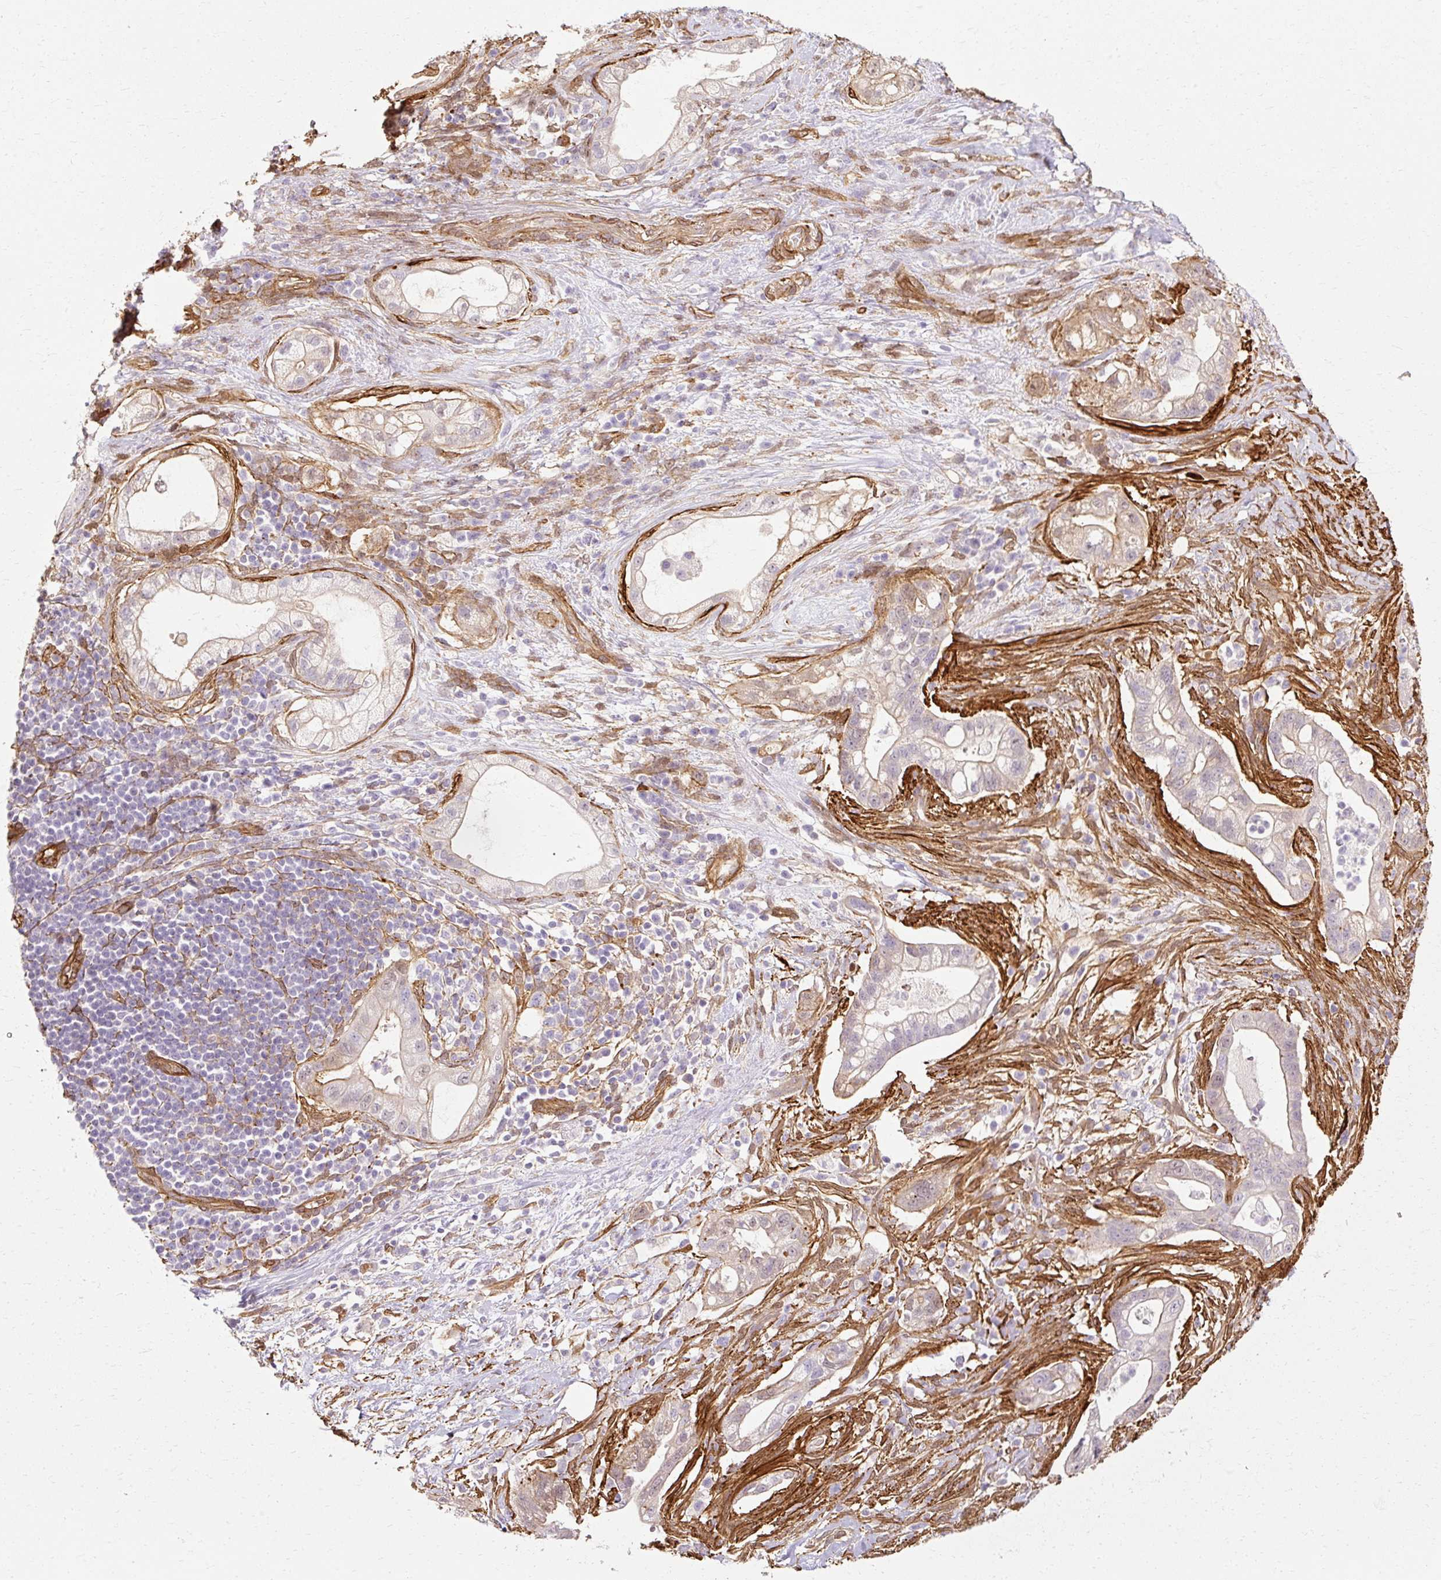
{"staining": {"intensity": "weak", "quantity": "25%-75%", "location": "cytoplasmic/membranous"}, "tissue": "pancreatic cancer", "cell_type": "Tumor cells", "image_type": "cancer", "snomed": [{"axis": "morphology", "description": "Adenocarcinoma, NOS"}, {"axis": "topography", "description": "Pancreas"}], "caption": "This is an image of immunohistochemistry (IHC) staining of pancreatic adenocarcinoma, which shows weak positivity in the cytoplasmic/membranous of tumor cells.", "gene": "CNN3", "patient": {"sex": "male", "age": 44}}